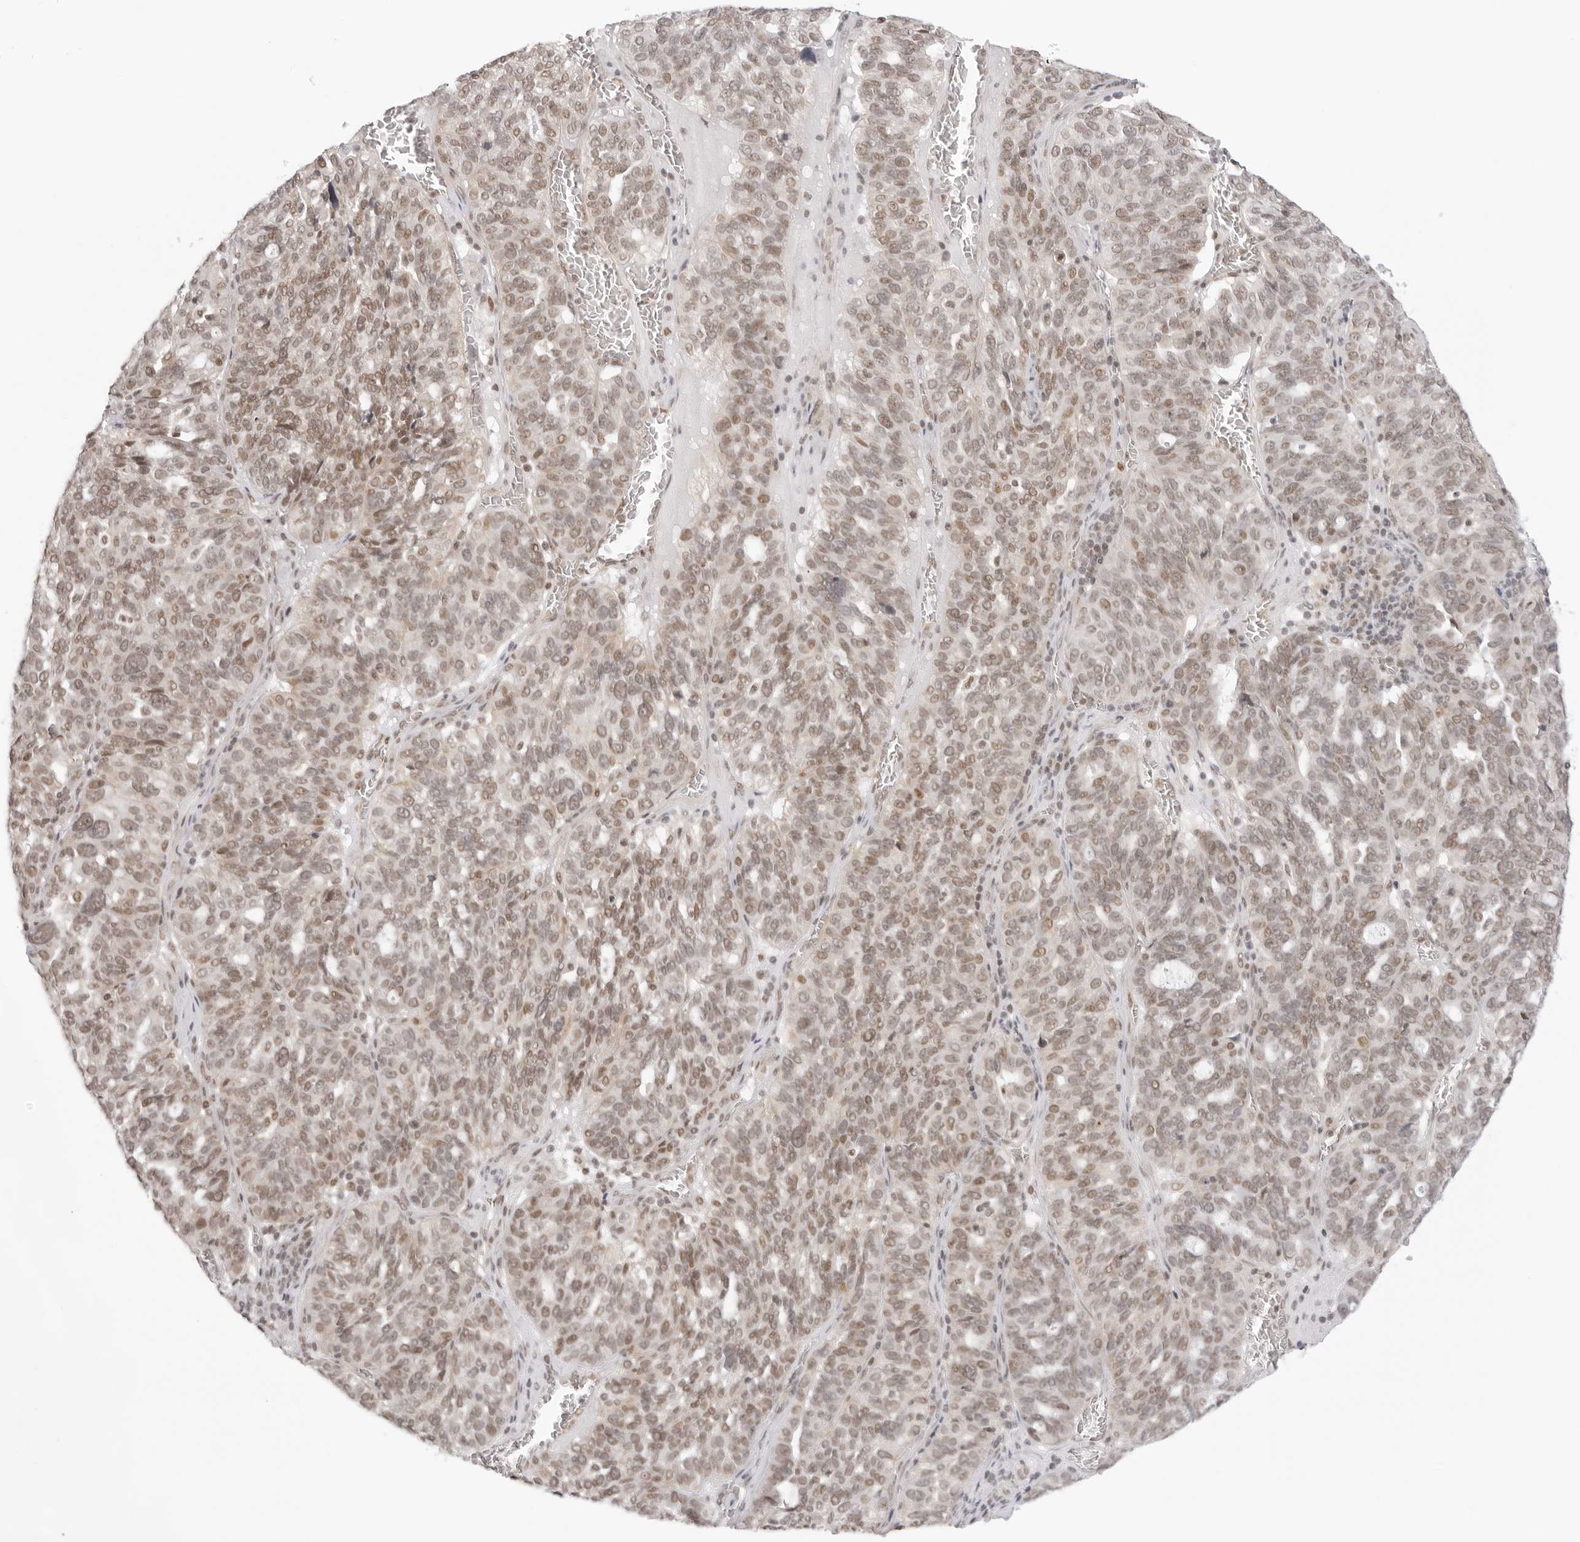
{"staining": {"intensity": "moderate", "quantity": ">75%", "location": "nuclear"}, "tissue": "ovarian cancer", "cell_type": "Tumor cells", "image_type": "cancer", "snomed": [{"axis": "morphology", "description": "Cystadenocarcinoma, serous, NOS"}, {"axis": "topography", "description": "Ovary"}], "caption": "An immunohistochemistry (IHC) histopathology image of tumor tissue is shown. Protein staining in brown shows moderate nuclear positivity in ovarian serous cystadenocarcinoma within tumor cells.", "gene": "TCIM", "patient": {"sex": "female", "age": 59}}